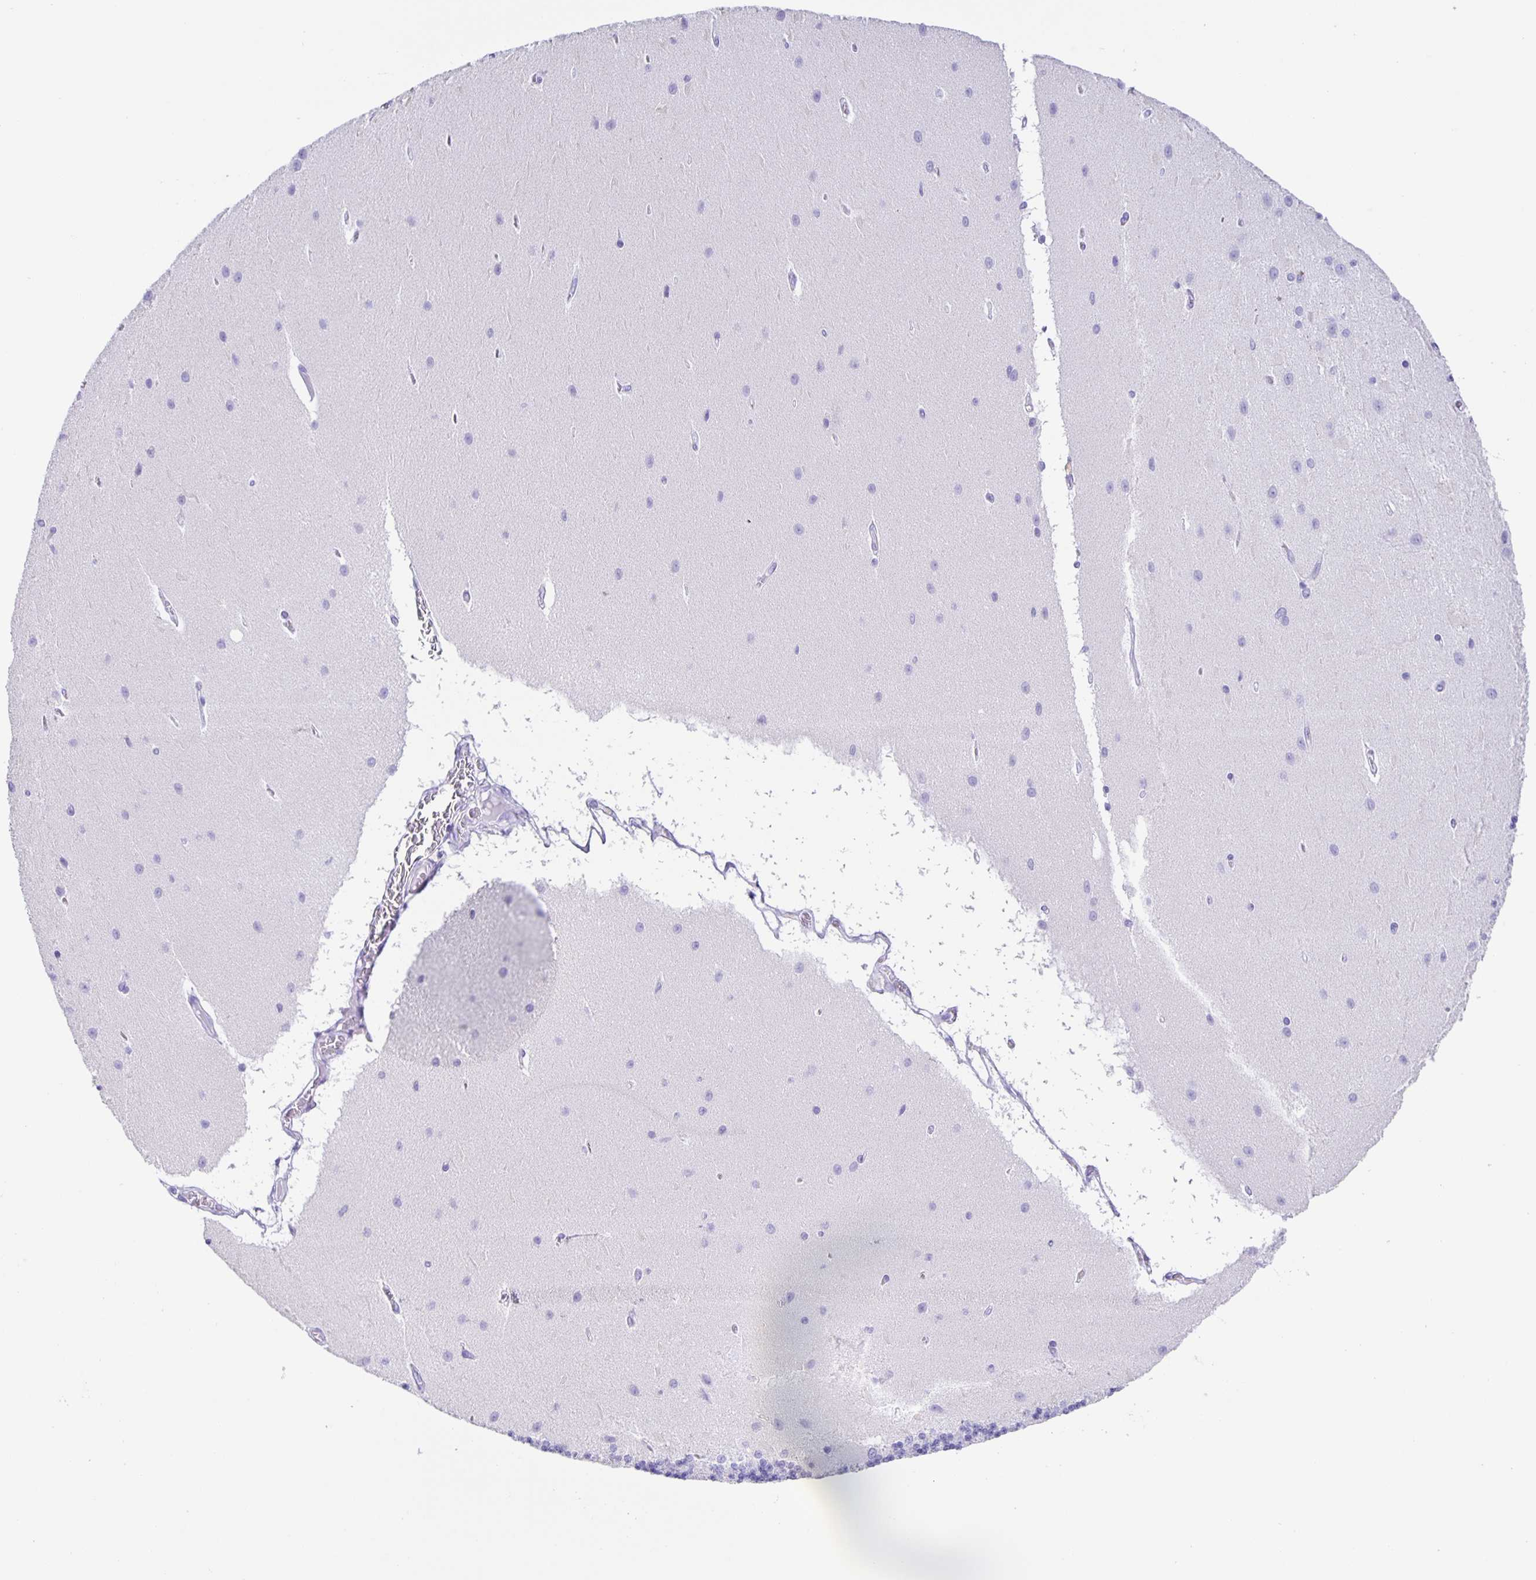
{"staining": {"intensity": "negative", "quantity": "none", "location": "none"}, "tissue": "cerebellum", "cell_type": "Cells in granular layer", "image_type": "normal", "snomed": [{"axis": "morphology", "description": "Normal tissue, NOS"}, {"axis": "topography", "description": "Cerebellum"}], "caption": "Immunohistochemistry (IHC) histopathology image of unremarkable cerebellum stained for a protein (brown), which exhibits no expression in cells in granular layer.", "gene": "GUCA2A", "patient": {"sex": "female", "age": 54}}